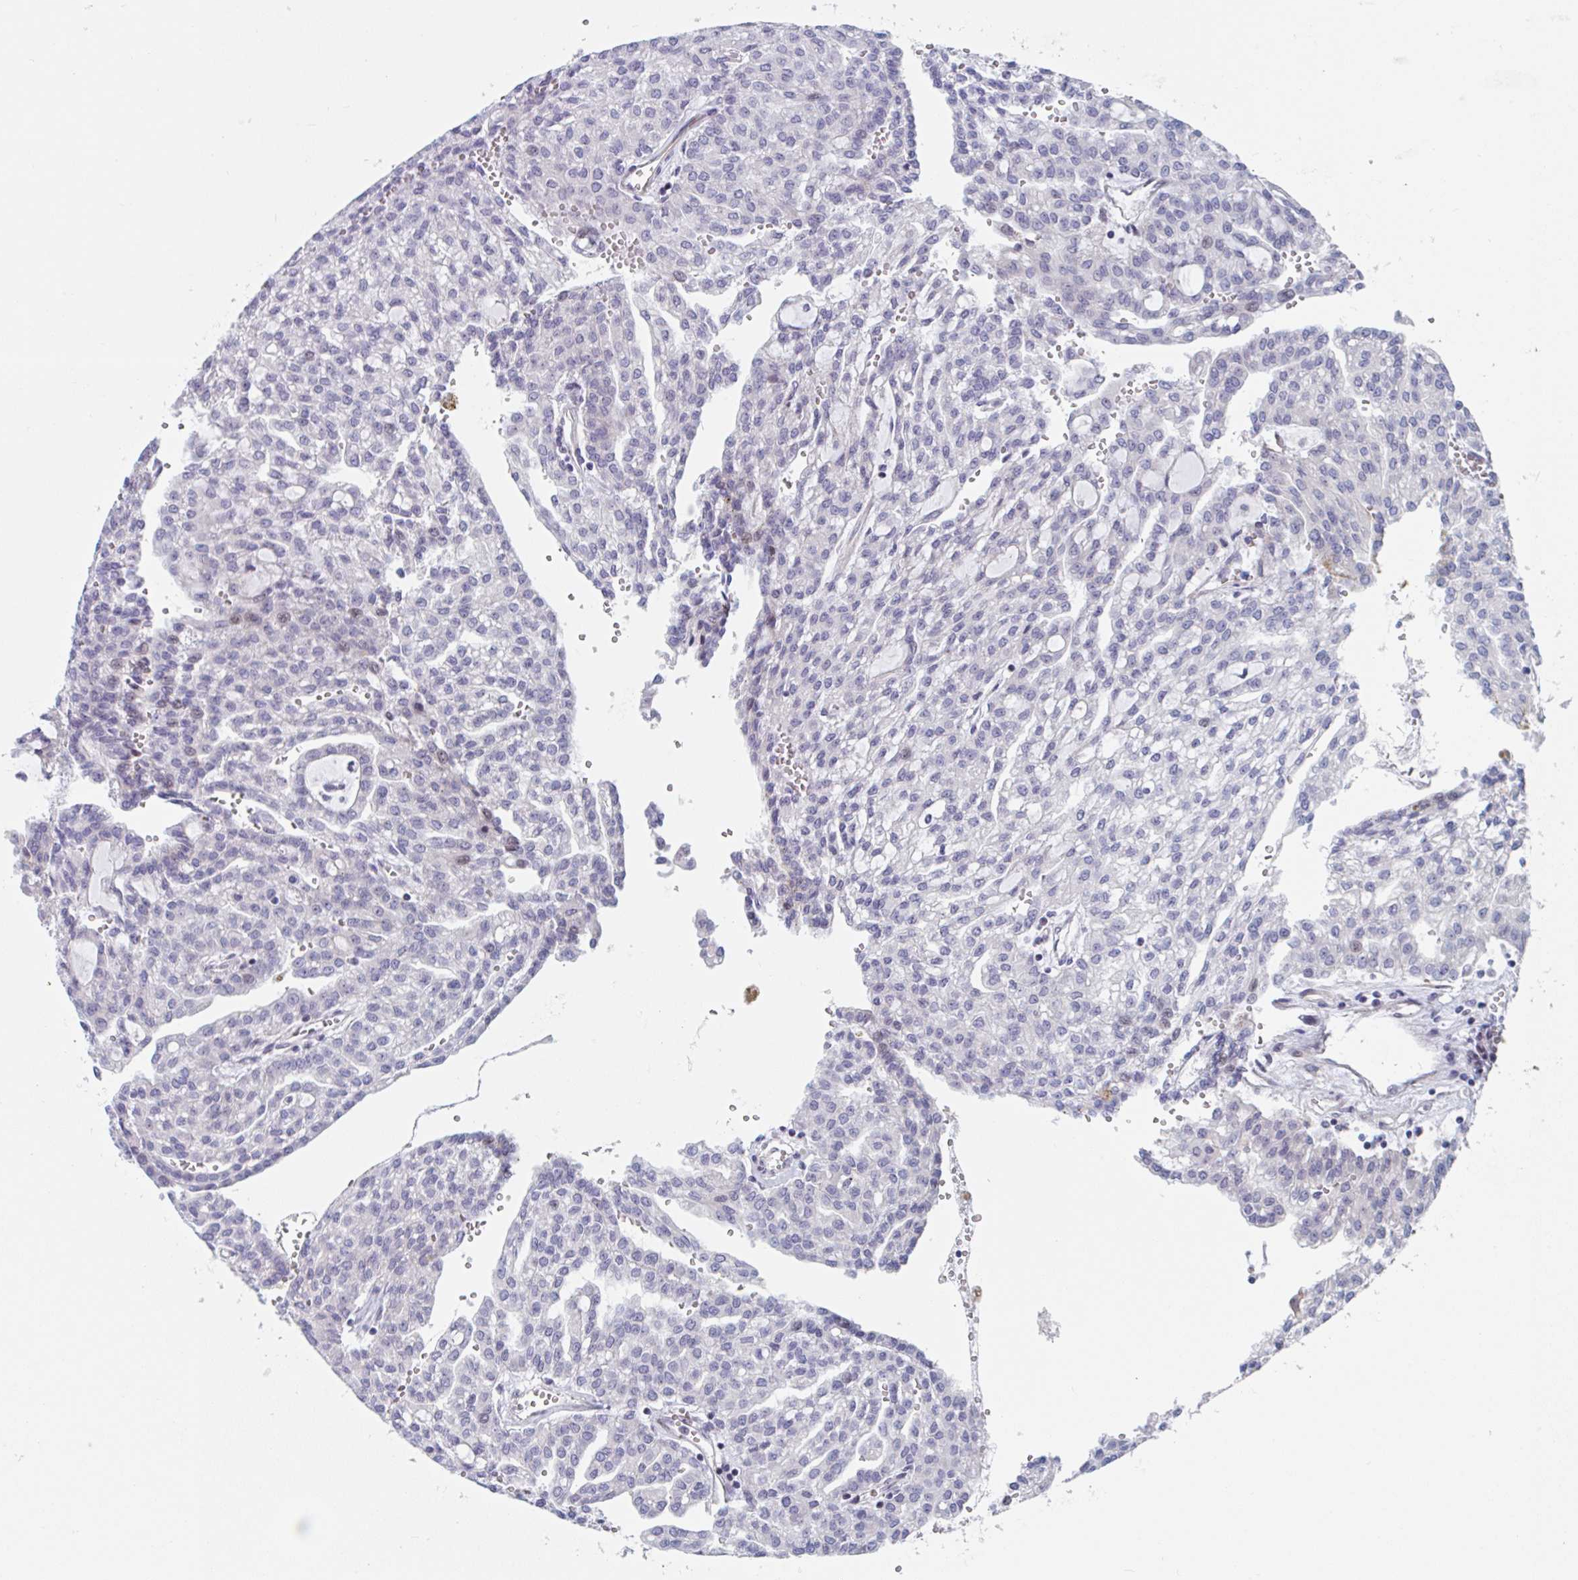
{"staining": {"intensity": "weak", "quantity": "<25%", "location": "cytoplasmic/membranous,nuclear"}, "tissue": "renal cancer", "cell_type": "Tumor cells", "image_type": "cancer", "snomed": [{"axis": "morphology", "description": "Adenocarcinoma, NOS"}, {"axis": "topography", "description": "Kidney"}], "caption": "IHC photomicrograph of neoplastic tissue: renal adenocarcinoma stained with DAB (3,3'-diaminobenzidine) reveals no significant protein positivity in tumor cells.", "gene": "DUXA", "patient": {"sex": "male", "age": 63}}